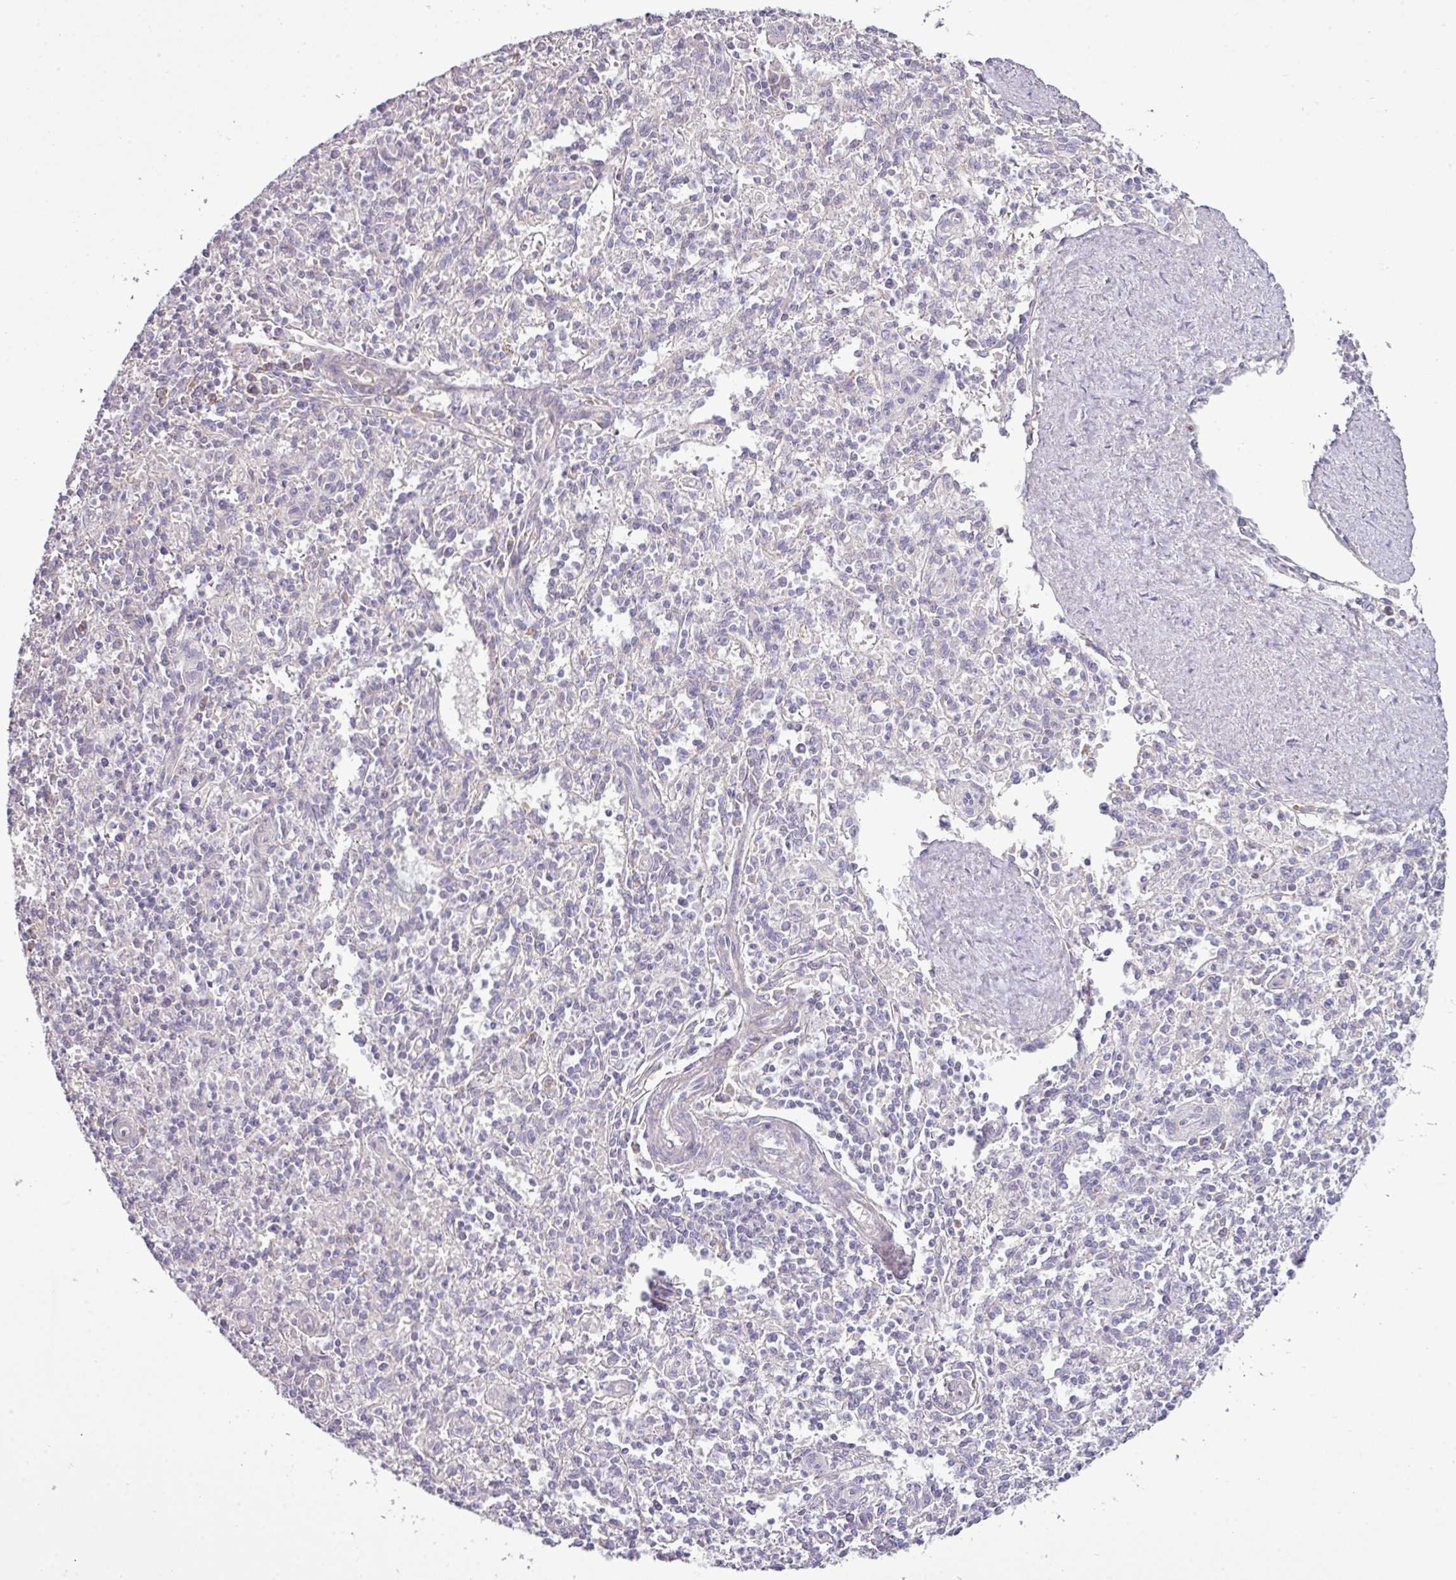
{"staining": {"intensity": "negative", "quantity": "none", "location": "none"}, "tissue": "spleen", "cell_type": "Cells in red pulp", "image_type": "normal", "snomed": [{"axis": "morphology", "description": "Normal tissue, NOS"}, {"axis": "topography", "description": "Spleen"}], "caption": "Cells in red pulp are negative for protein expression in unremarkable human spleen.", "gene": "AGAP4", "patient": {"sex": "female", "age": 70}}